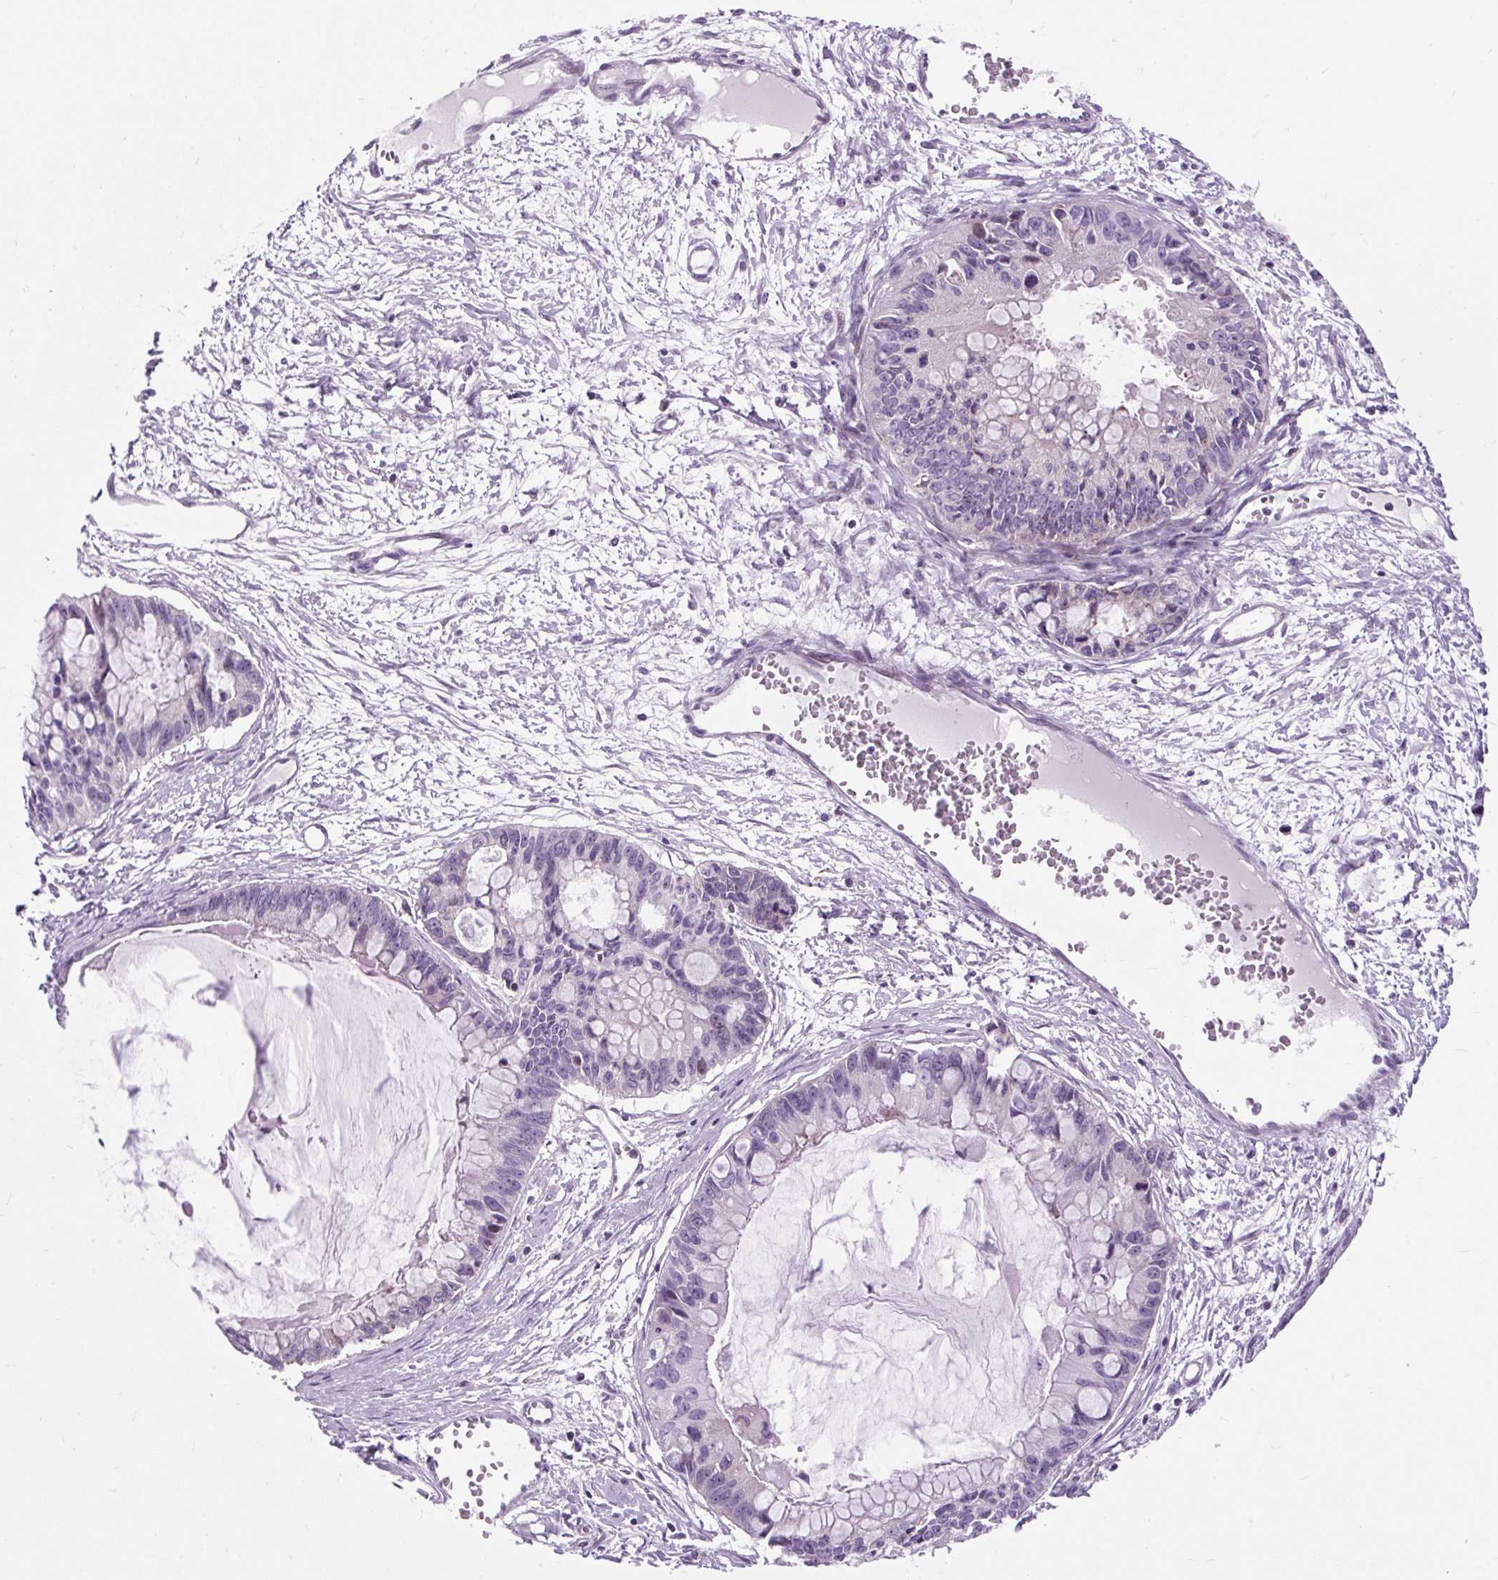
{"staining": {"intensity": "negative", "quantity": "none", "location": "none"}, "tissue": "ovarian cancer", "cell_type": "Tumor cells", "image_type": "cancer", "snomed": [{"axis": "morphology", "description": "Cystadenocarcinoma, mucinous, NOS"}, {"axis": "topography", "description": "Ovary"}], "caption": "Immunohistochemistry (IHC) photomicrograph of ovarian mucinous cystadenocarcinoma stained for a protein (brown), which displays no staining in tumor cells.", "gene": "CISD3", "patient": {"sex": "female", "age": 63}}